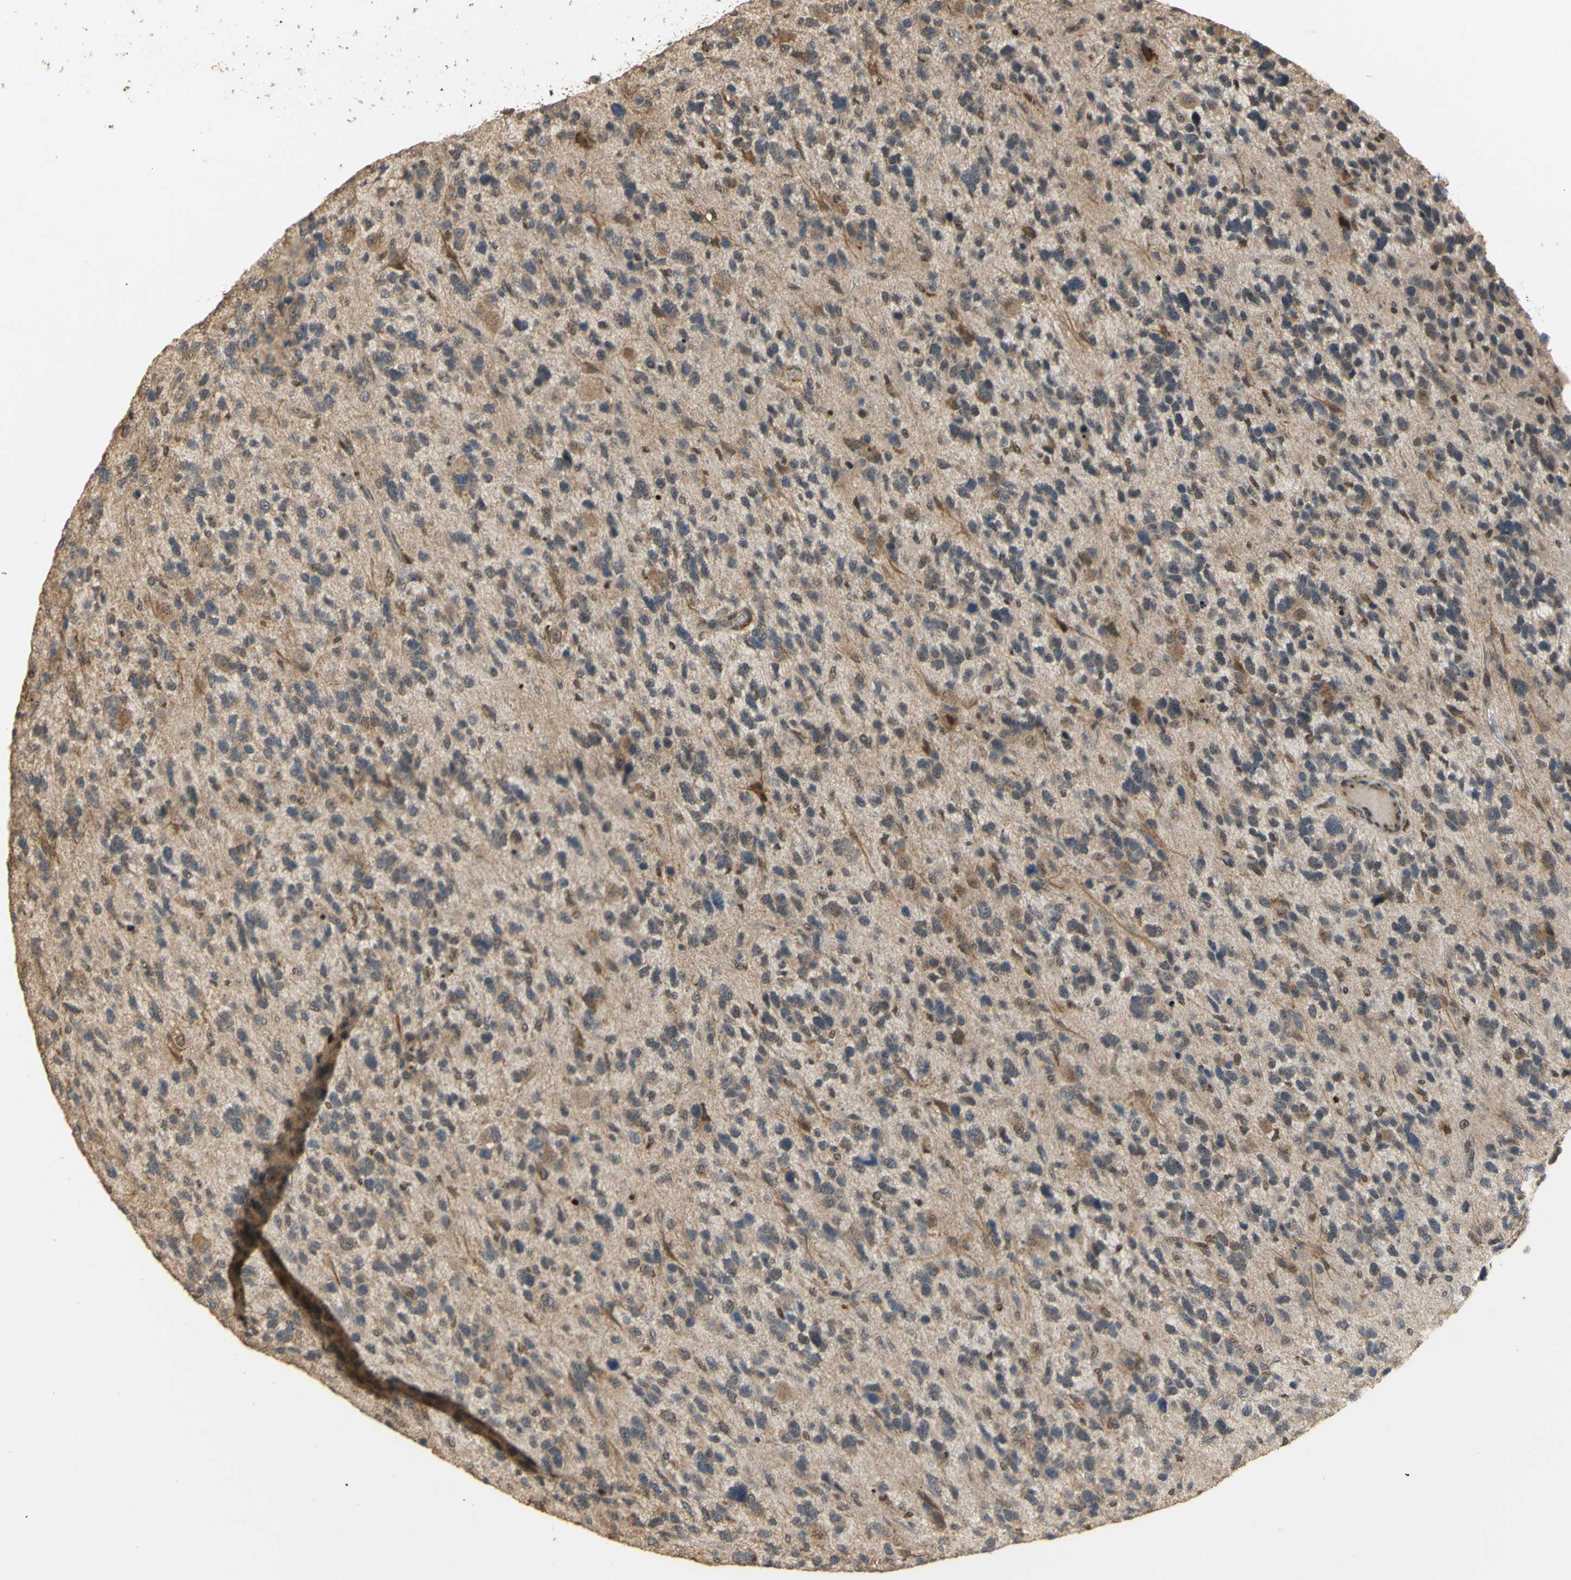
{"staining": {"intensity": "negative", "quantity": "none", "location": "none"}, "tissue": "glioma", "cell_type": "Tumor cells", "image_type": "cancer", "snomed": [{"axis": "morphology", "description": "Glioma, malignant, High grade"}, {"axis": "topography", "description": "Brain"}], "caption": "This micrograph is of malignant high-grade glioma stained with immunohistochemistry (IHC) to label a protein in brown with the nuclei are counter-stained blue. There is no expression in tumor cells. The staining was performed using DAB (3,3'-diaminobenzidine) to visualize the protein expression in brown, while the nuclei were stained in blue with hematoxylin (Magnification: 20x).", "gene": "GTF2E2", "patient": {"sex": "female", "age": 58}}